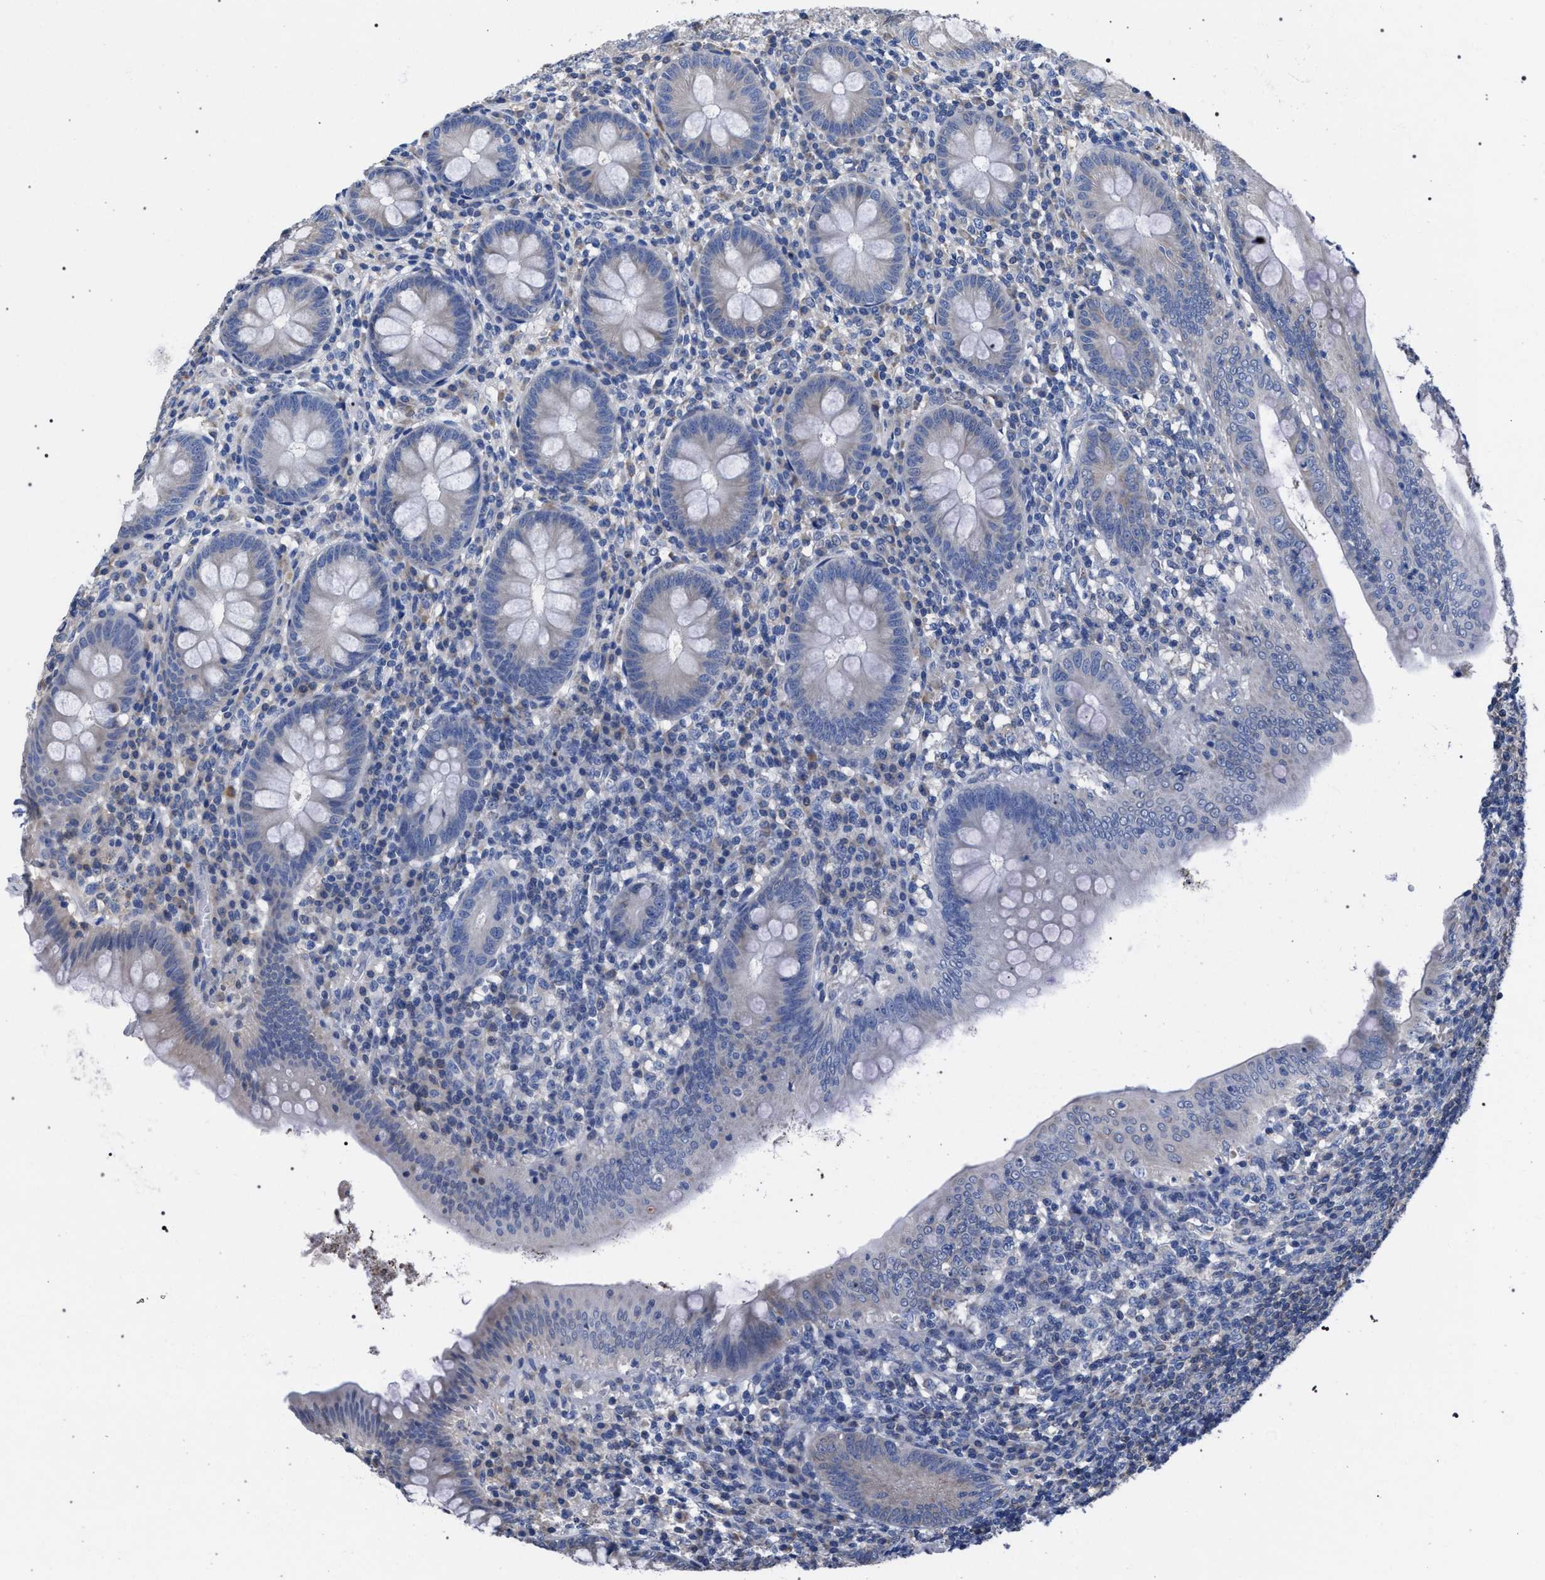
{"staining": {"intensity": "negative", "quantity": "none", "location": "none"}, "tissue": "appendix", "cell_type": "Glandular cells", "image_type": "normal", "snomed": [{"axis": "morphology", "description": "Normal tissue, NOS"}, {"axis": "topography", "description": "Appendix"}], "caption": "Glandular cells are negative for protein expression in benign human appendix. (DAB IHC visualized using brightfield microscopy, high magnification).", "gene": "CRYZ", "patient": {"sex": "male", "age": 56}}